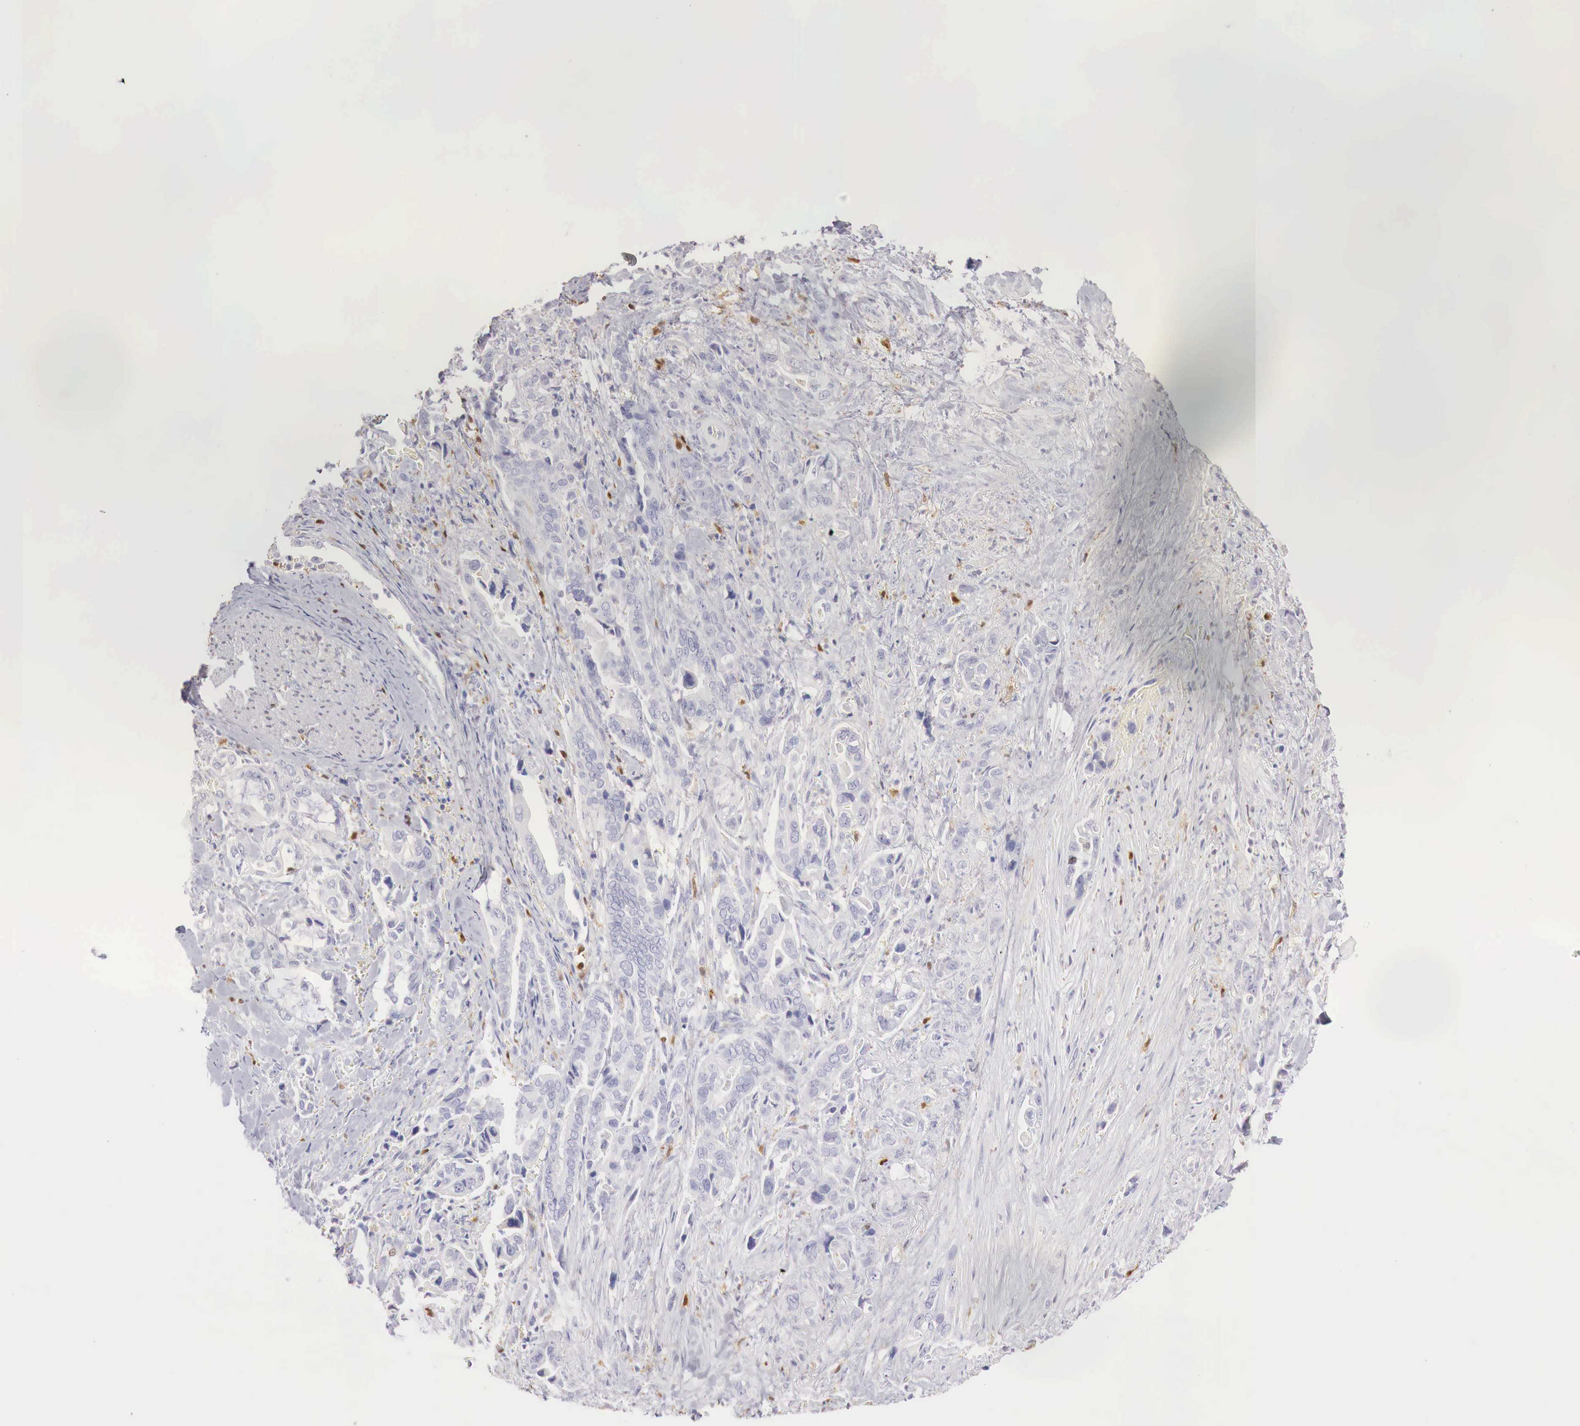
{"staining": {"intensity": "negative", "quantity": "none", "location": "none"}, "tissue": "pancreatic cancer", "cell_type": "Tumor cells", "image_type": "cancer", "snomed": [{"axis": "morphology", "description": "Adenocarcinoma, NOS"}, {"axis": "topography", "description": "Pancreas"}], "caption": "High power microscopy histopathology image of an IHC micrograph of pancreatic adenocarcinoma, revealing no significant expression in tumor cells.", "gene": "RENBP", "patient": {"sex": "male", "age": 69}}